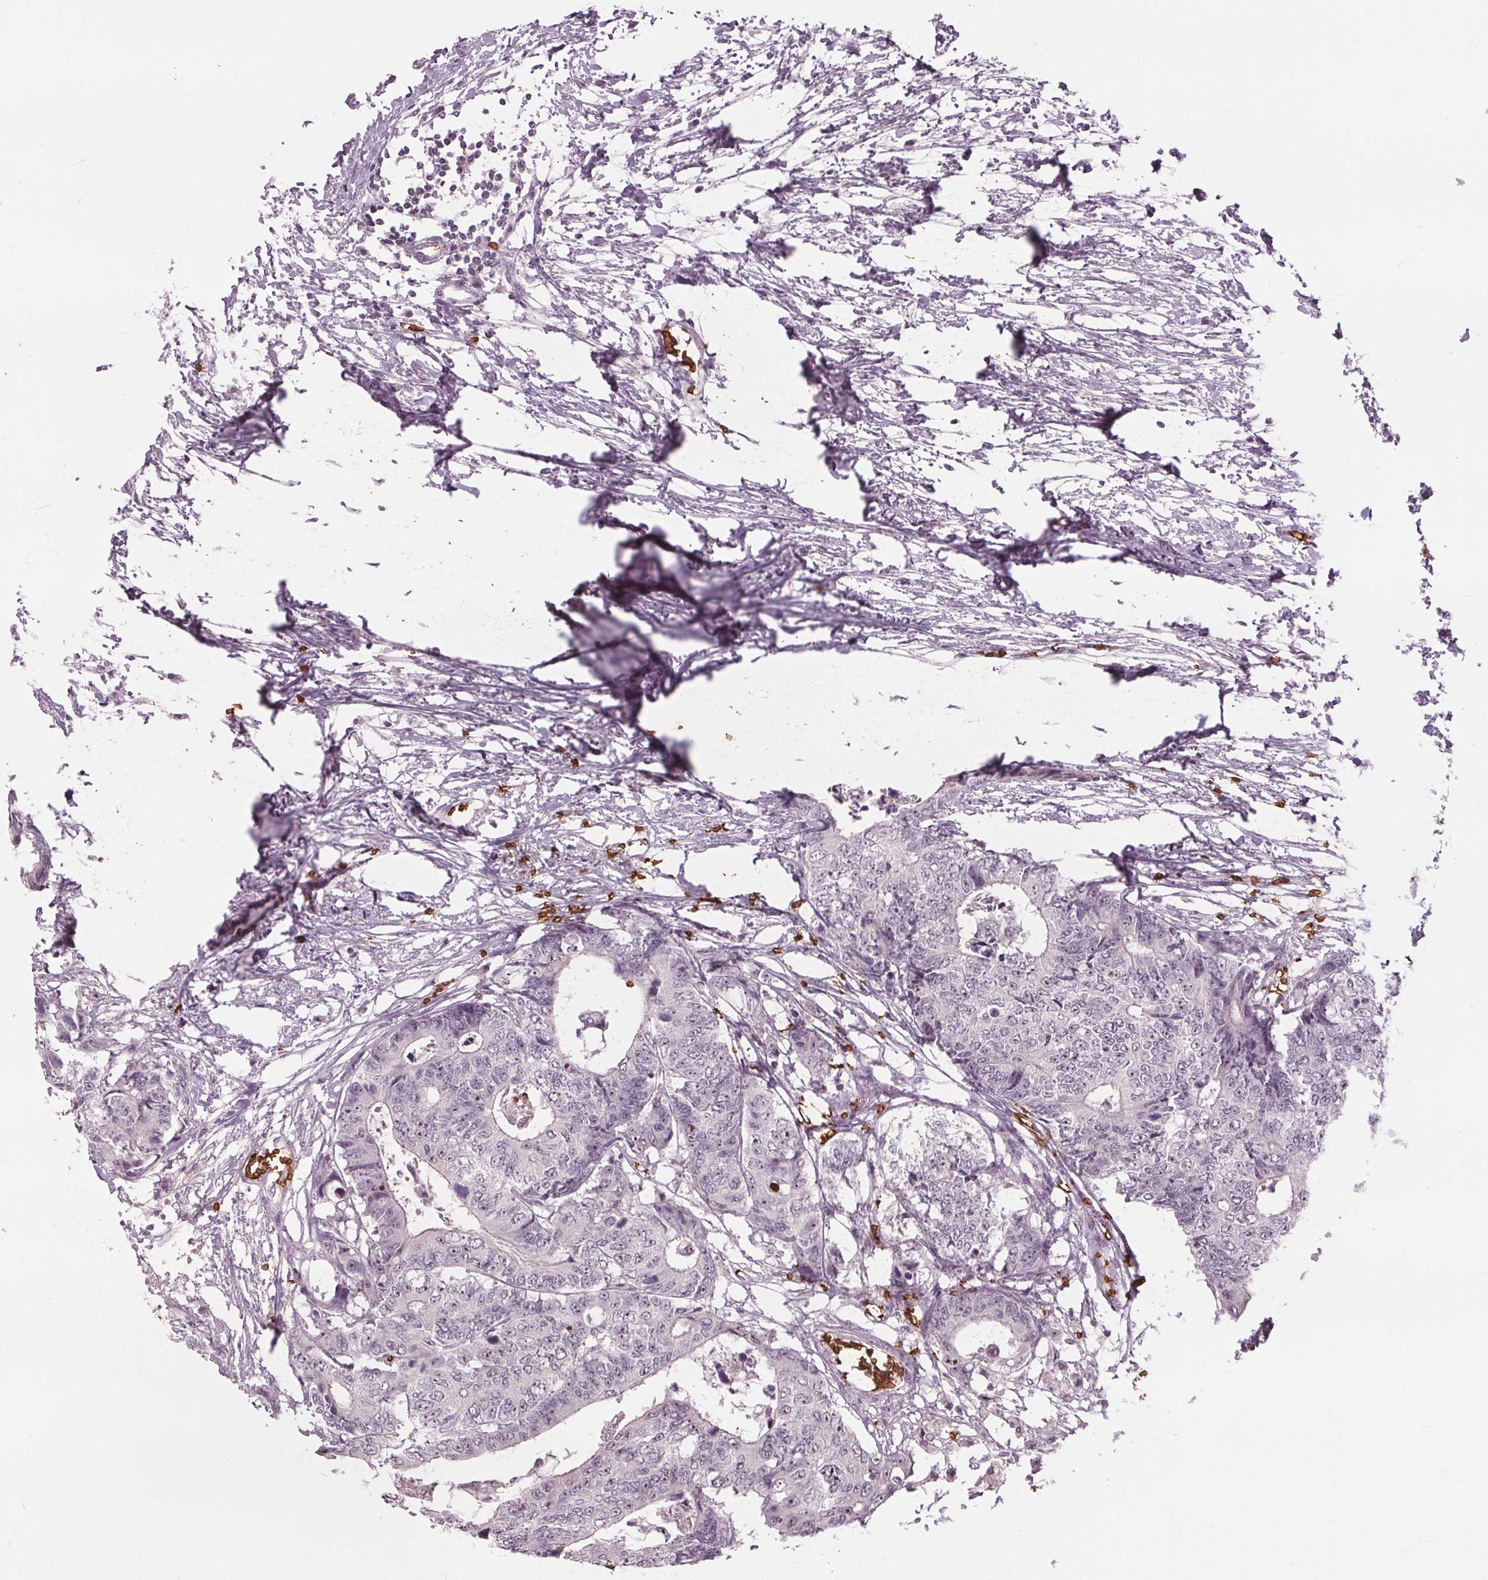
{"staining": {"intensity": "negative", "quantity": "none", "location": "none"}, "tissue": "colorectal cancer", "cell_type": "Tumor cells", "image_type": "cancer", "snomed": [{"axis": "morphology", "description": "Adenocarcinoma, NOS"}, {"axis": "topography", "description": "Colon"}], "caption": "The immunohistochemistry image has no significant staining in tumor cells of adenocarcinoma (colorectal) tissue. (DAB IHC visualized using brightfield microscopy, high magnification).", "gene": "SLC4A1", "patient": {"sex": "female", "age": 48}}